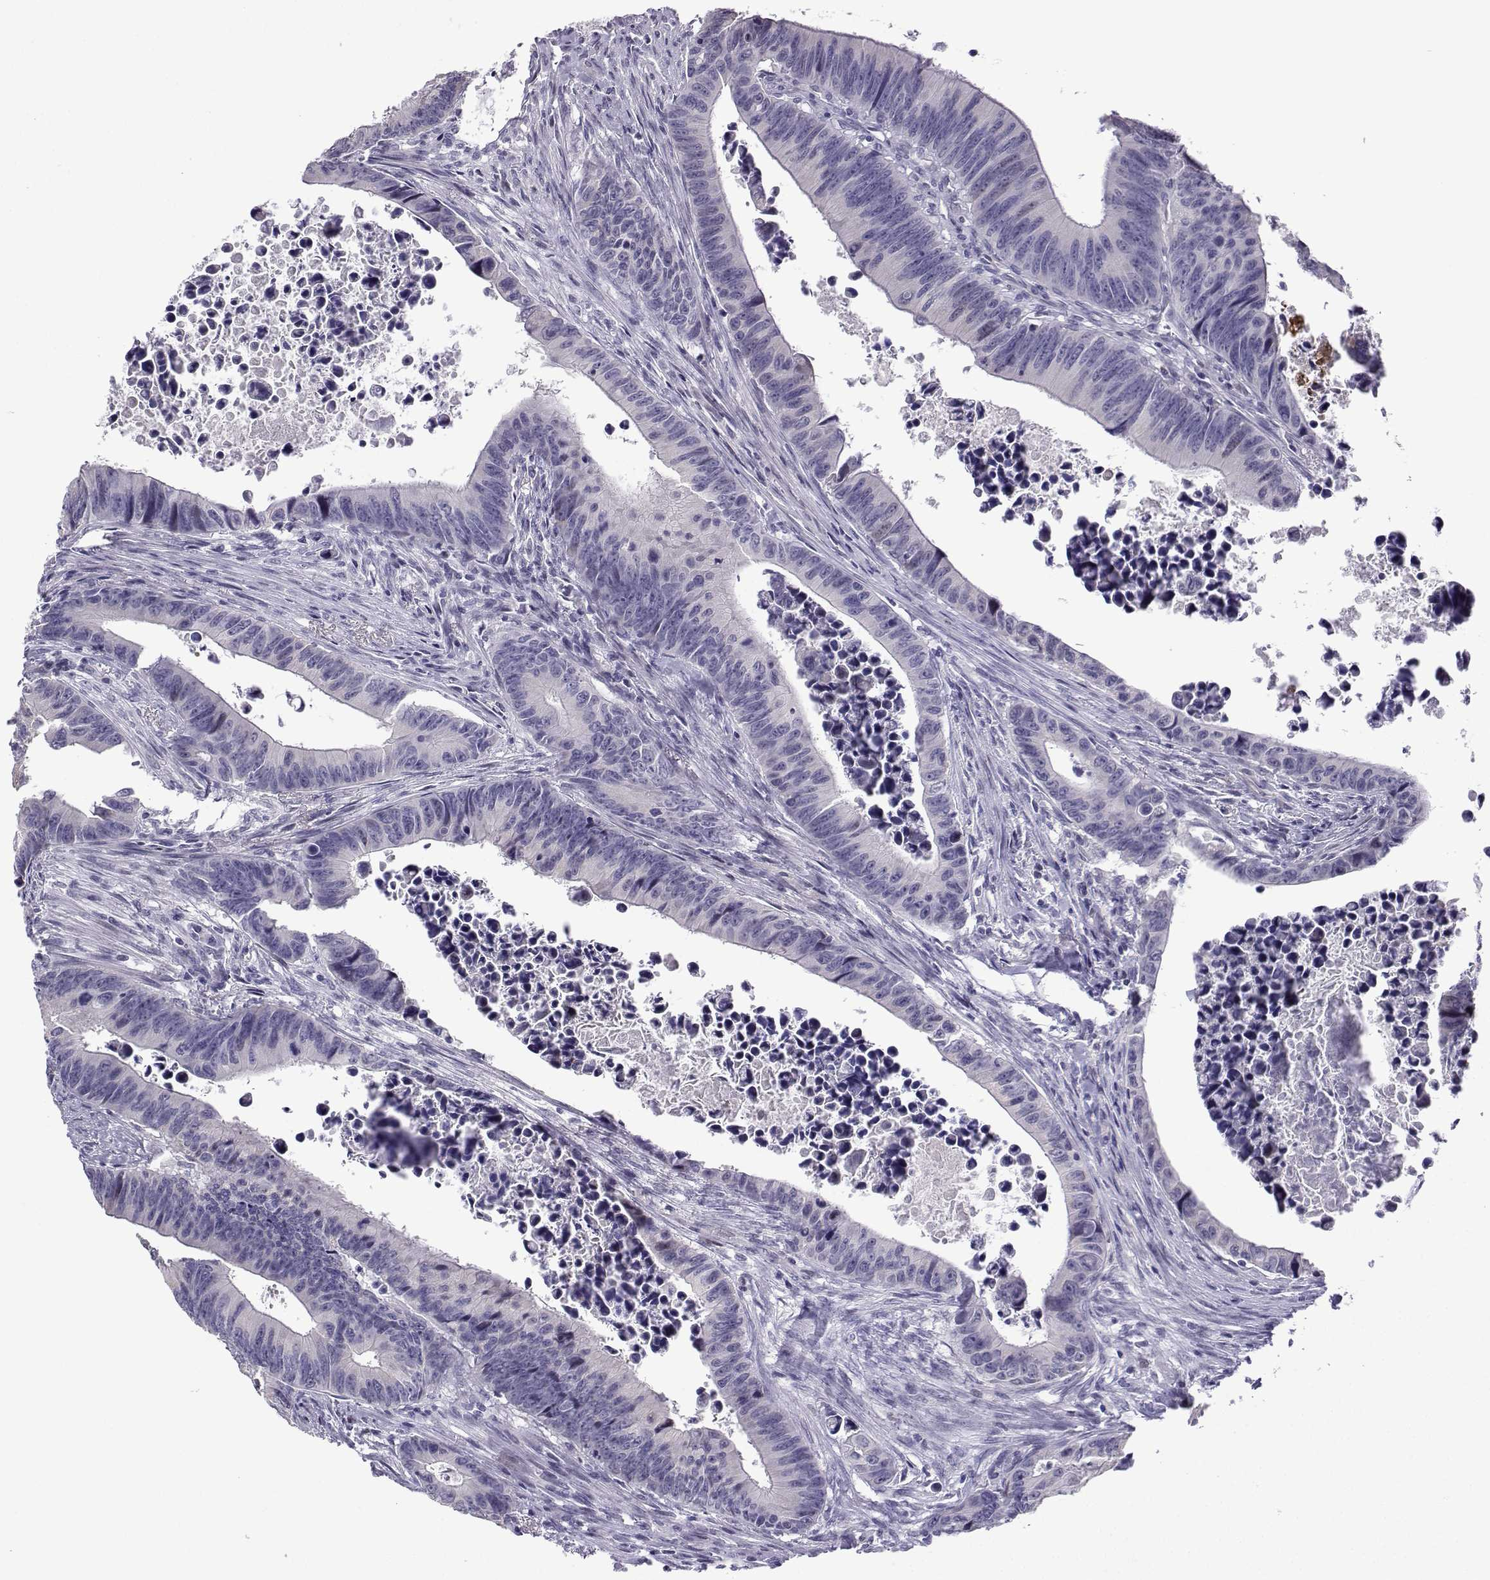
{"staining": {"intensity": "negative", "quantity": "none", "location": "none"}, "tissue": "colorectal cancer", "cell_type": "Tumor cells", "image_type": "cancer", "snomed": [{"axis": "morphology", "description": "Adenocarcinoma, NOS"}, {"axis": "topography", "description": "Colon"}], "caption": "The image exhibits no significant staining in tumor cells of colorectal cancer (adenocarcinoma).", "gene": "CFAP70", "patient": {"sex": "female", "age": 87}}